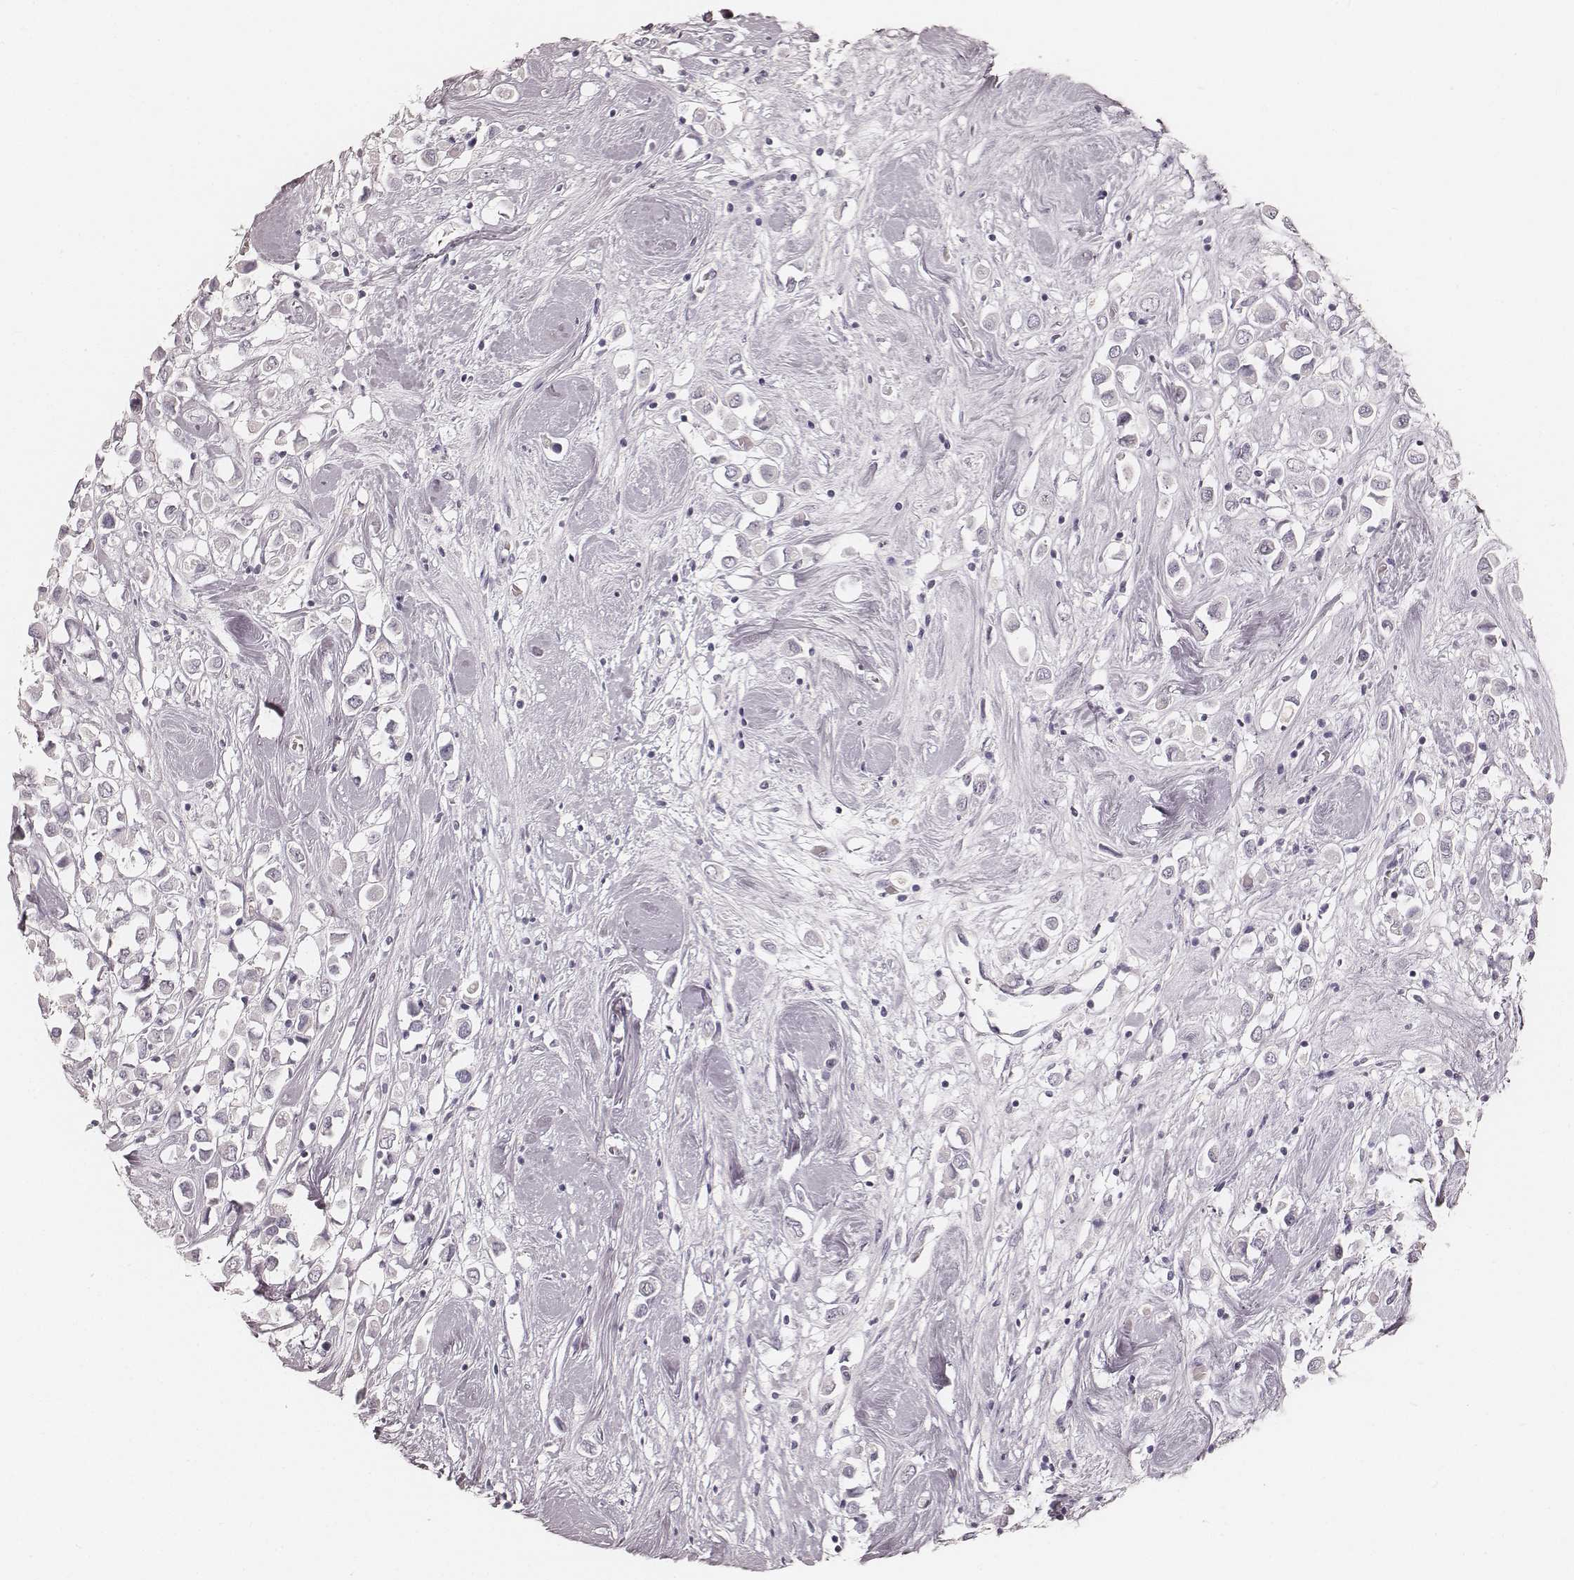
{"staining": {"intensity": "negative", "quantity": "none", "location": "none"}, "tissue": "breast cancer", "cell_type": "Tumor cells", "image_type": "cancer", "snomed": [{"axis": "morphology", "description": "Duct carcinoma"}, {"axis": "topography", "description": "Breast"}], "caption": "The IHC histopathology image has no significant positivity in tumor cells of invasive ductal carcinoma (breast) tissue. (Immunohistochemistry (ihc), brightfield microscopy, high magnification).", "gene": "KRT26", "patient": {"sex": "female", "age": 61}}